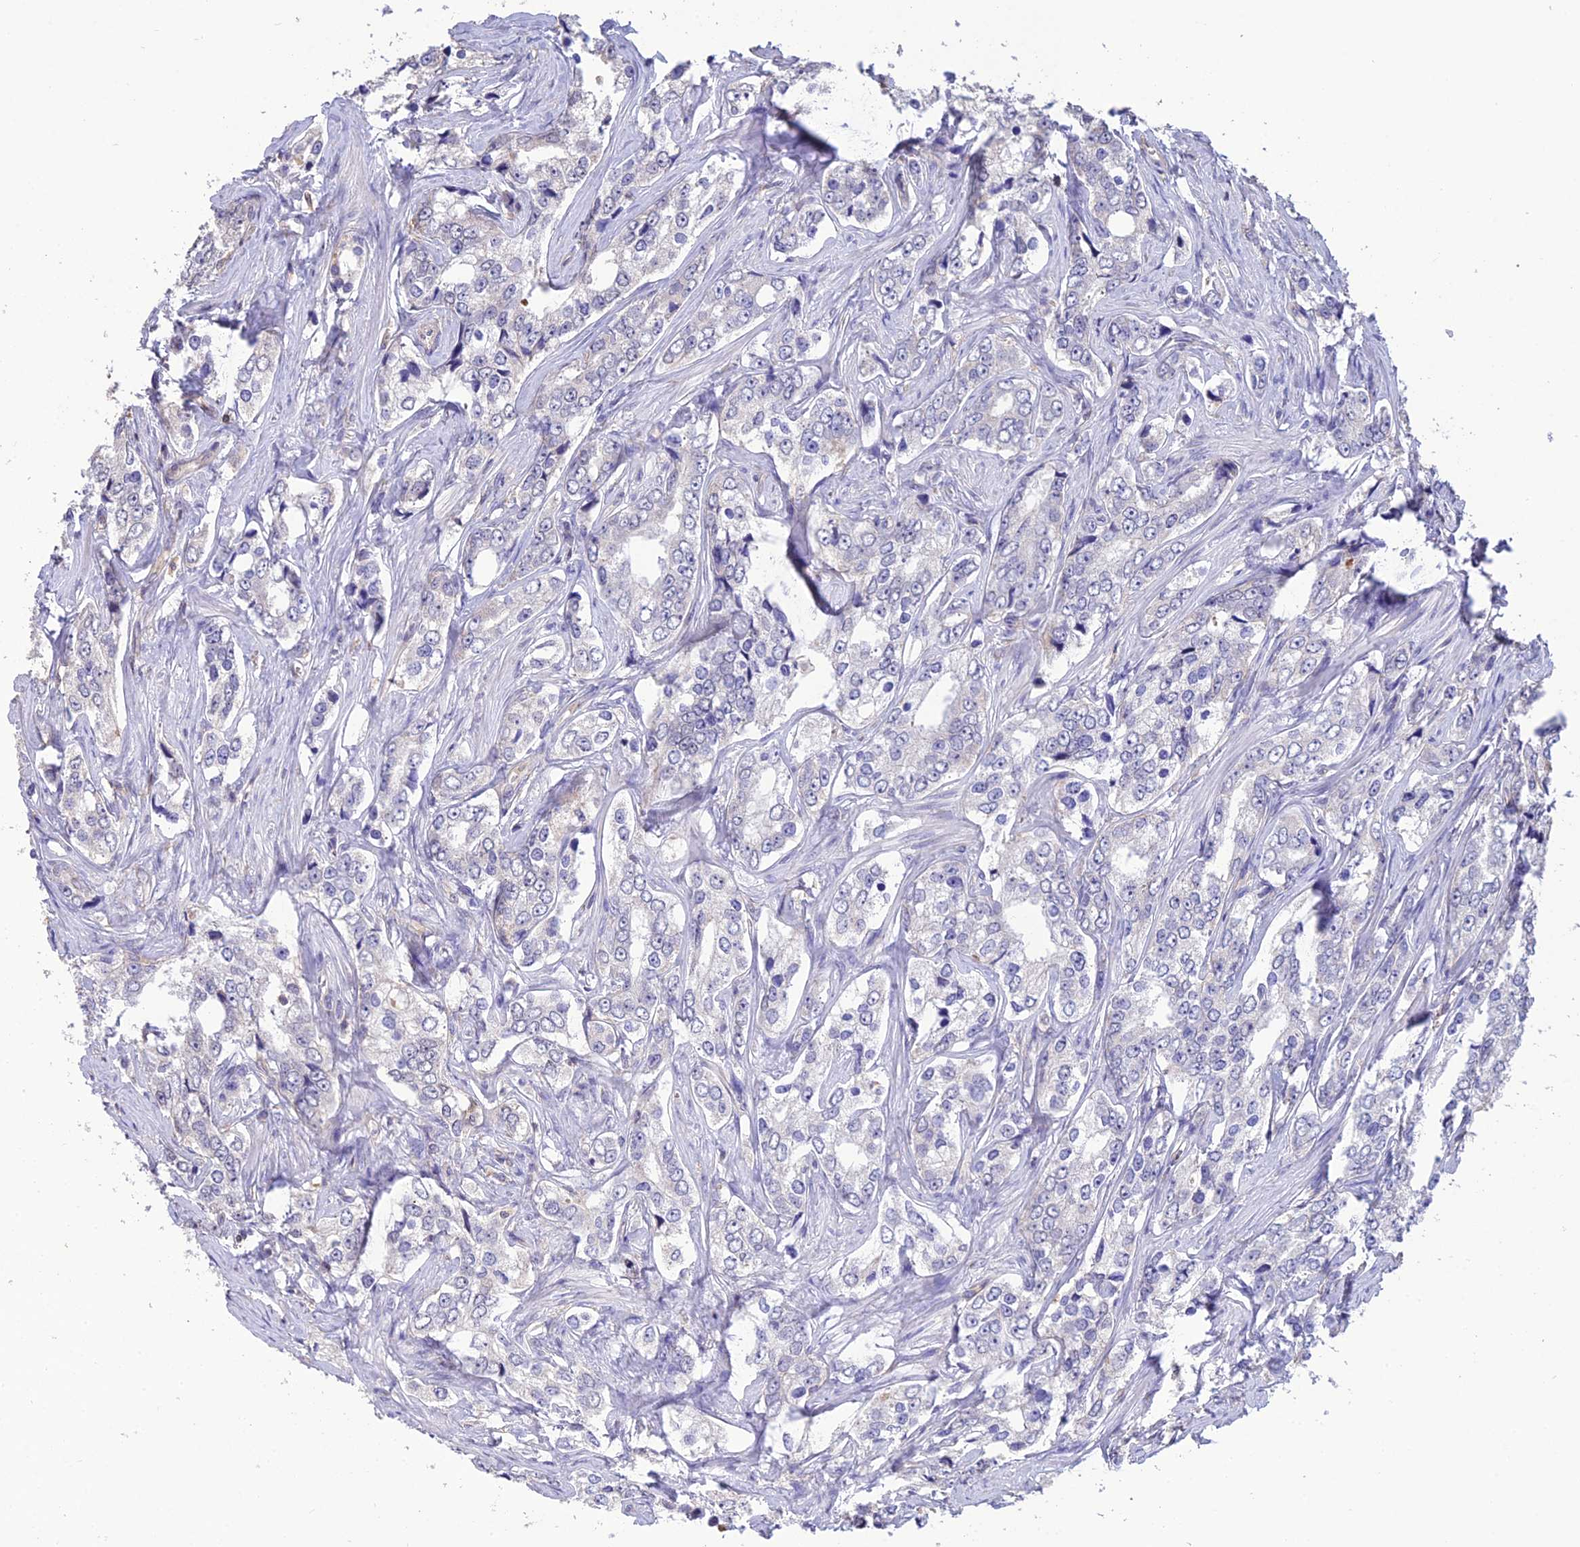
{"staining": {"intensity": "negative", "quantity": "none", "location": "none"}, "tissue": "prostate cancer", "cell_type": "Tumor cells", "image_type": "cancer", "snomed": [{"axis": "morphology", "description": "Adenocarcinoma, High grade"}, {"axis": "topography", "description": "Prostate"}], "caption": "Prostate cancer (high-grade adenocarcinoma) was stained to show a protein in brown. There is no significant expression in tumor cells.", "gene": "MIOS", "patient": {"sex": "male", "age": 66}}